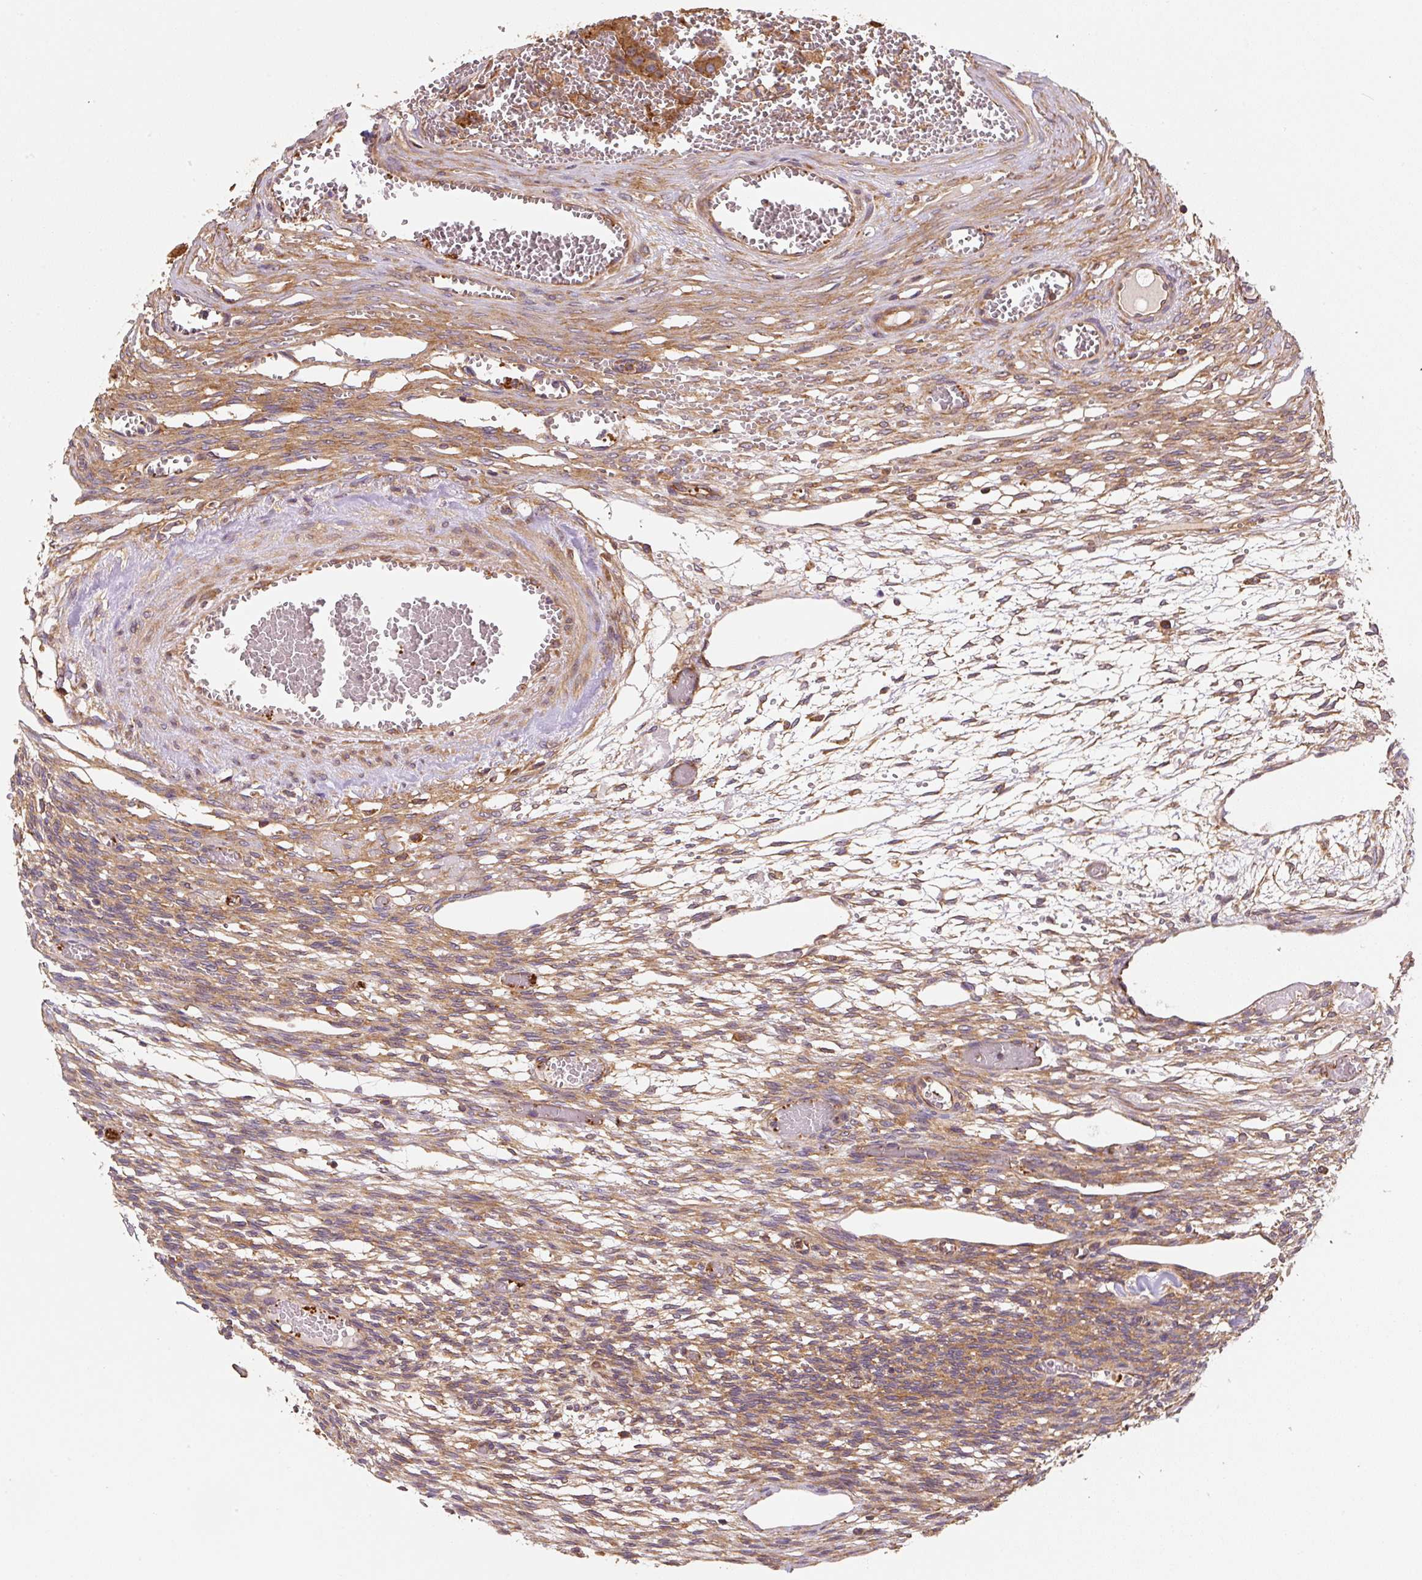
{"staining": {"intensity": "moderate", "quantity": ">75%", "location": "cytoplasmic/membranous"}, "tissue": "ovary", "cell_type": "Follicle cells", "image_type": "normal", "snomed": [{"axis": "morphology", "description": "Normal tissue, NOS"}, {"axis": "topography", "description": "Ovary"}], "caption": "Immunohistochemistry (IHC) (DAB) staining of unremarkable human ovary demonstrates moderate cytoplasmic/membranous protein positivity in about >75% of follicle cells. (DAB IHC with brightfield microscopy, high magnification).", "gene": "EIF2S2", "patient": {"sex": "female", "age": 67}}